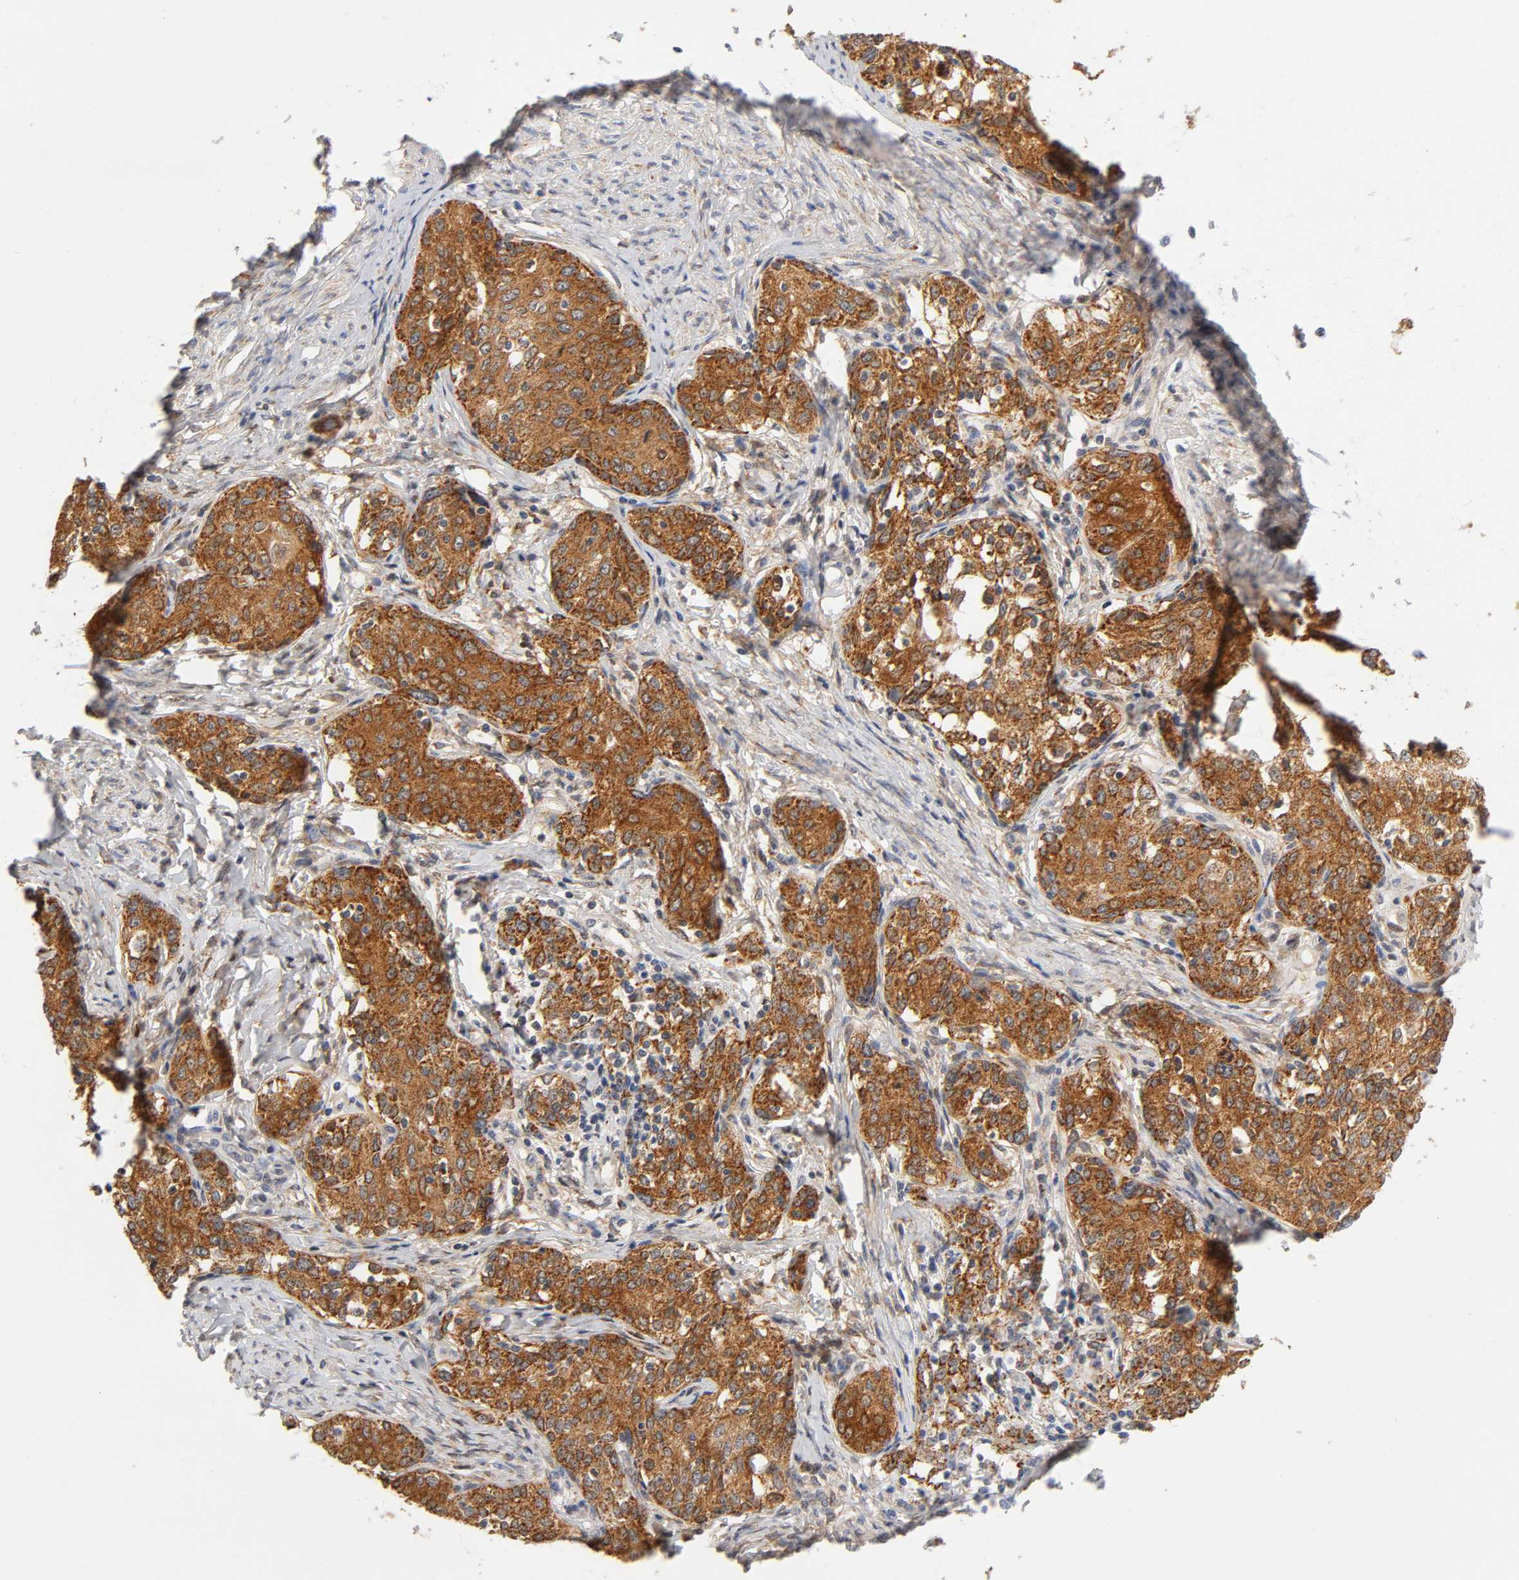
{"staining": {"intensity": "strong", "quantity": ">75%", "location": "cytoplasmic/membranous"}, "tissue": "cervical cancer", "cell_type": "Tumor cells", "image_type": "cancer", "snomed": [{"axis": "morphology", "description": "Squamous cell carcinoma, NOS"}, {"axis": "morphology", "description": "Adenocarcinoma, NOS"}, {"axis": "topography", "description": "Cervix"}], "caption": "The immunohistochemical stain shows strong cytoplasmic/membranous expression in tumor cells of cervical cancer (adenocarcinoma) tissue. (brown staining indicates protein expression, while blue staining denotes nuclei).", "gene": "ISG15", "patient": {"sex": "female", "age": 52}}